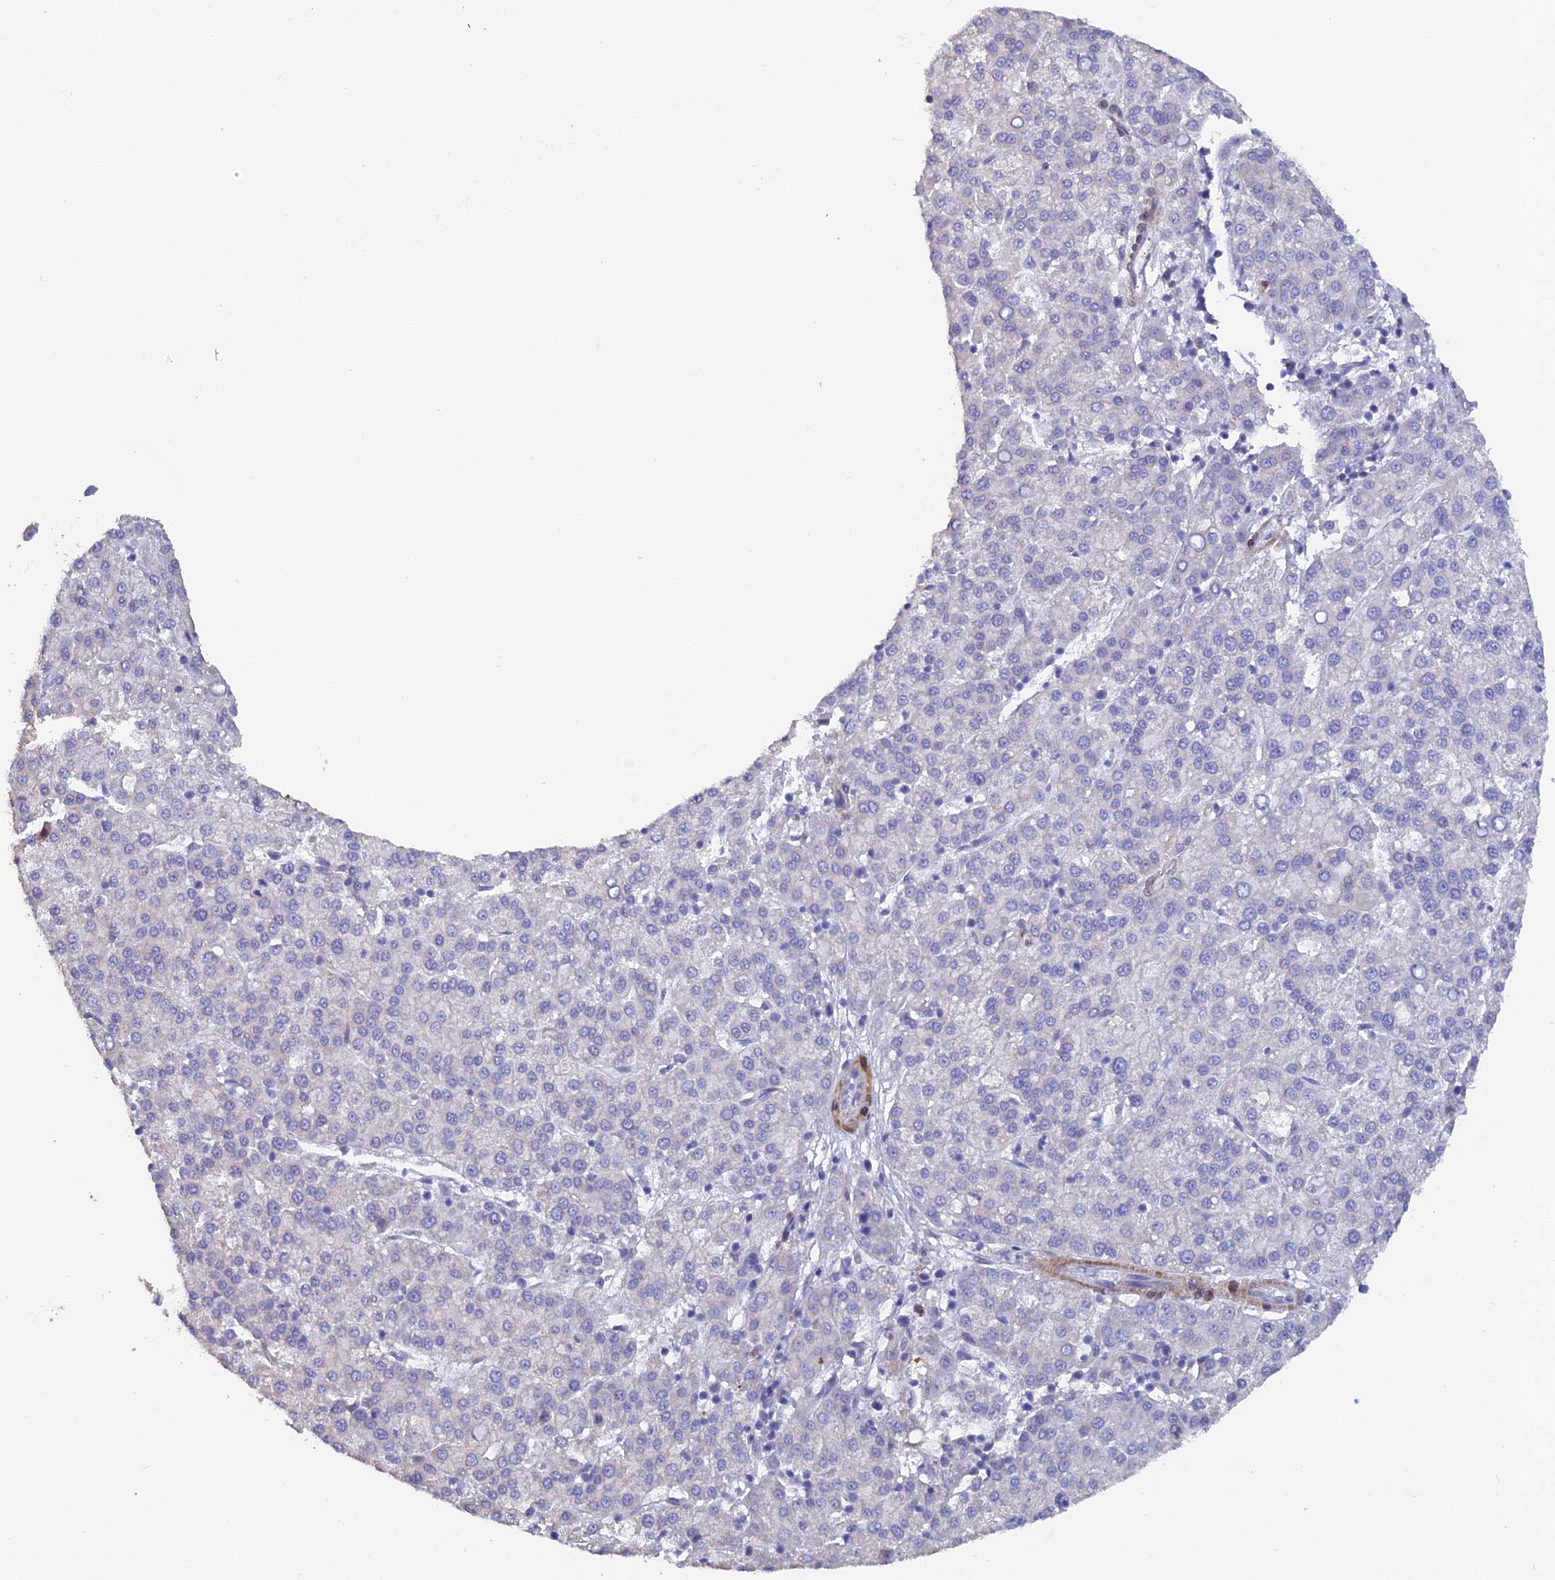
{"staining": {"intensity": "negative", "quantity": "none", "location": "none"}, "tissue": "liver cancer", "cell_type": "Tumor cells", "image_type": "cancer", "snomed": [{"axis": "morphology", "description": "Carcinoma, Hepatocellular, NOS"}, {"axis": "topography", "description": "Liver"}], "caption": "A histopathology image of human liver cancer is negative for staining in tumor cells. The staining is performed using DAB brown chromogen with nuclei counter-stained in using hematoxylin.", "gene": "CSPG4", "patient": {"sex": "female", "age": 58}}